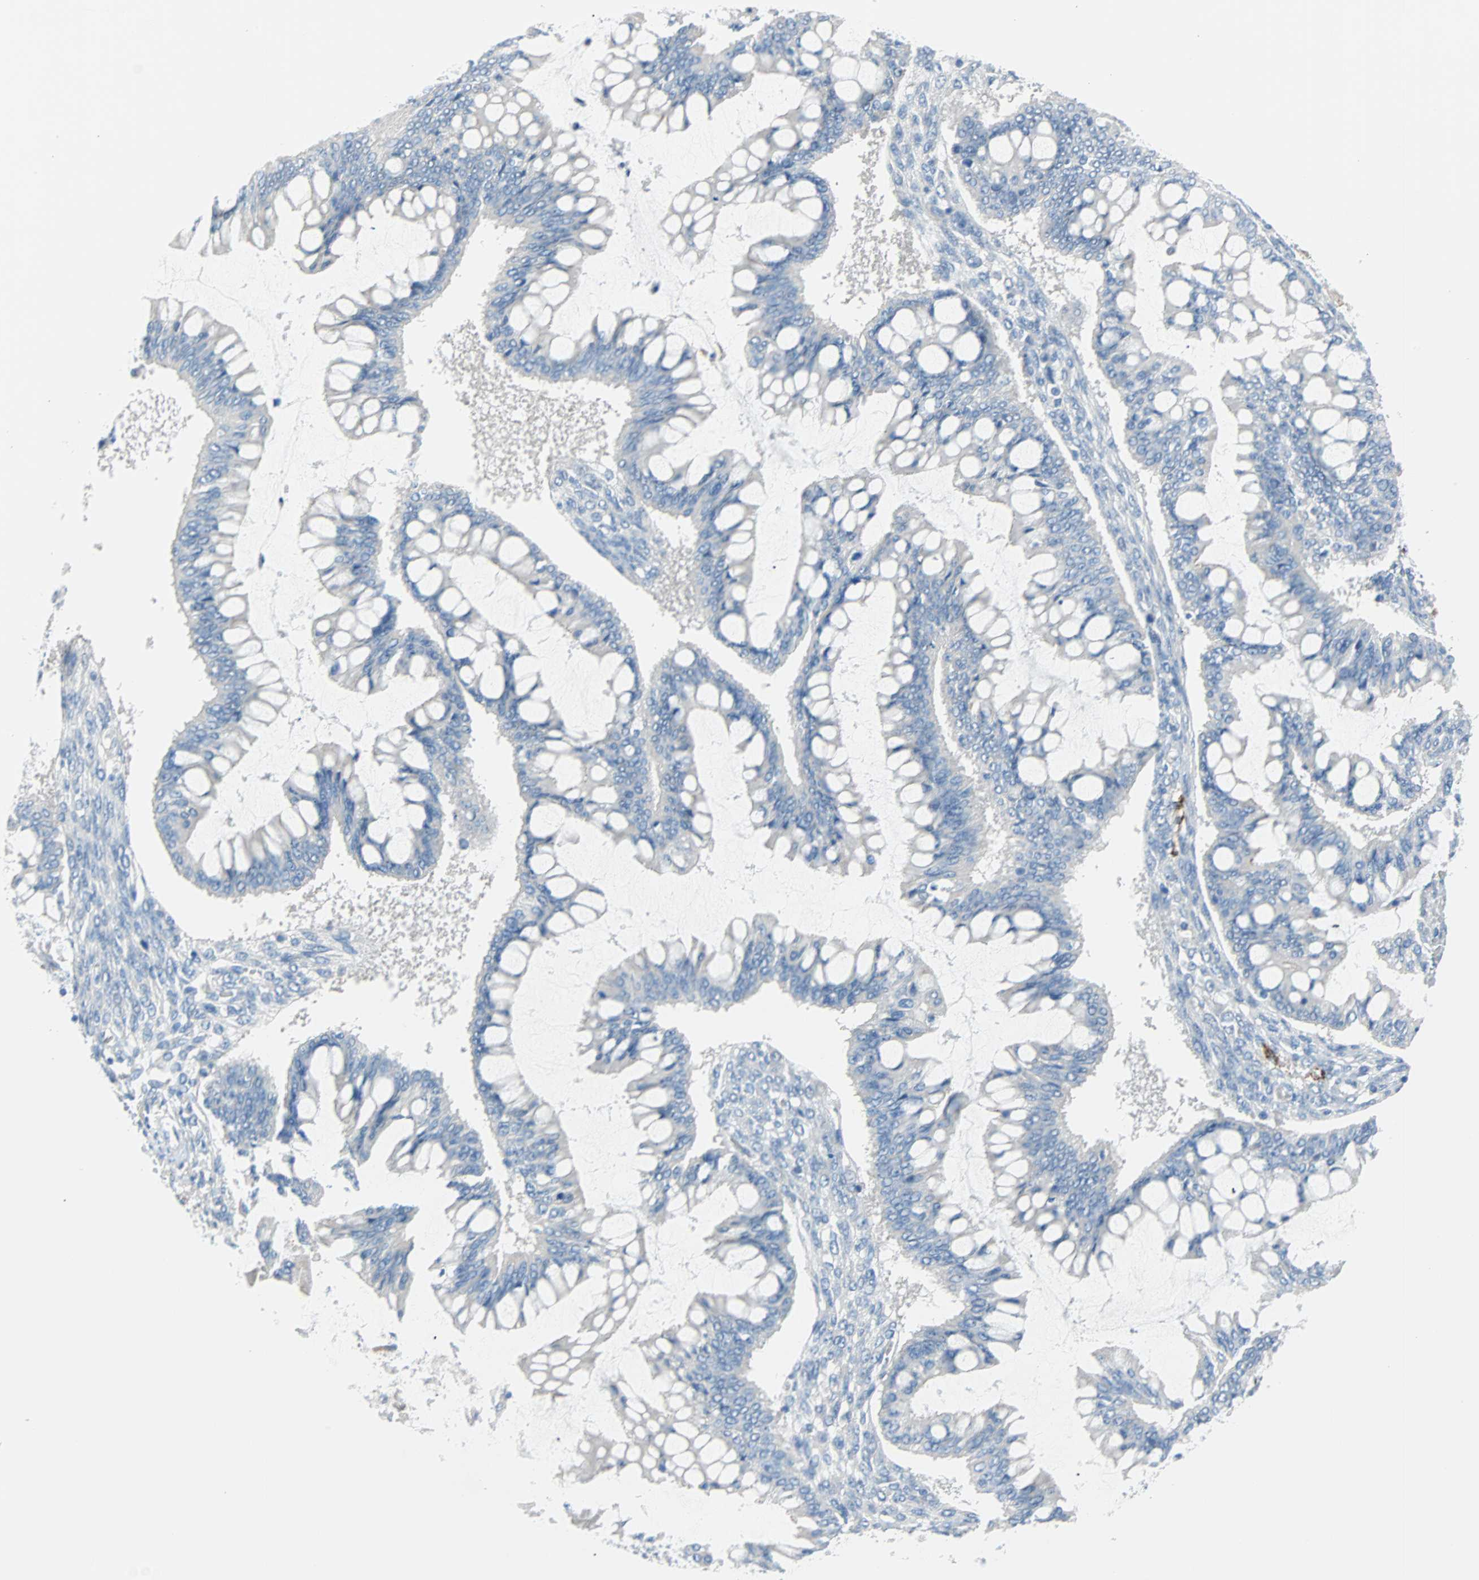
{"staining": {"intensity": "negative", "quantity": "none", "location": "none"}, "tissue": "ovarian cancer", "cell_type": "Tumor cells", "image_type": "cancer", "snomed": [{"axis": "morphology", "description": "Cystadenocarcinoma, mucinous, NOS"}, {"axis": "topography", "description": "Ovary"}], "caption": "Immunohistochemical staining of human ovarian mucinous cystadenocarcinoma shows no significant expression in tumor cells.", "gene": "PDPN", "patient": {"sex": "female", "age": 73}}